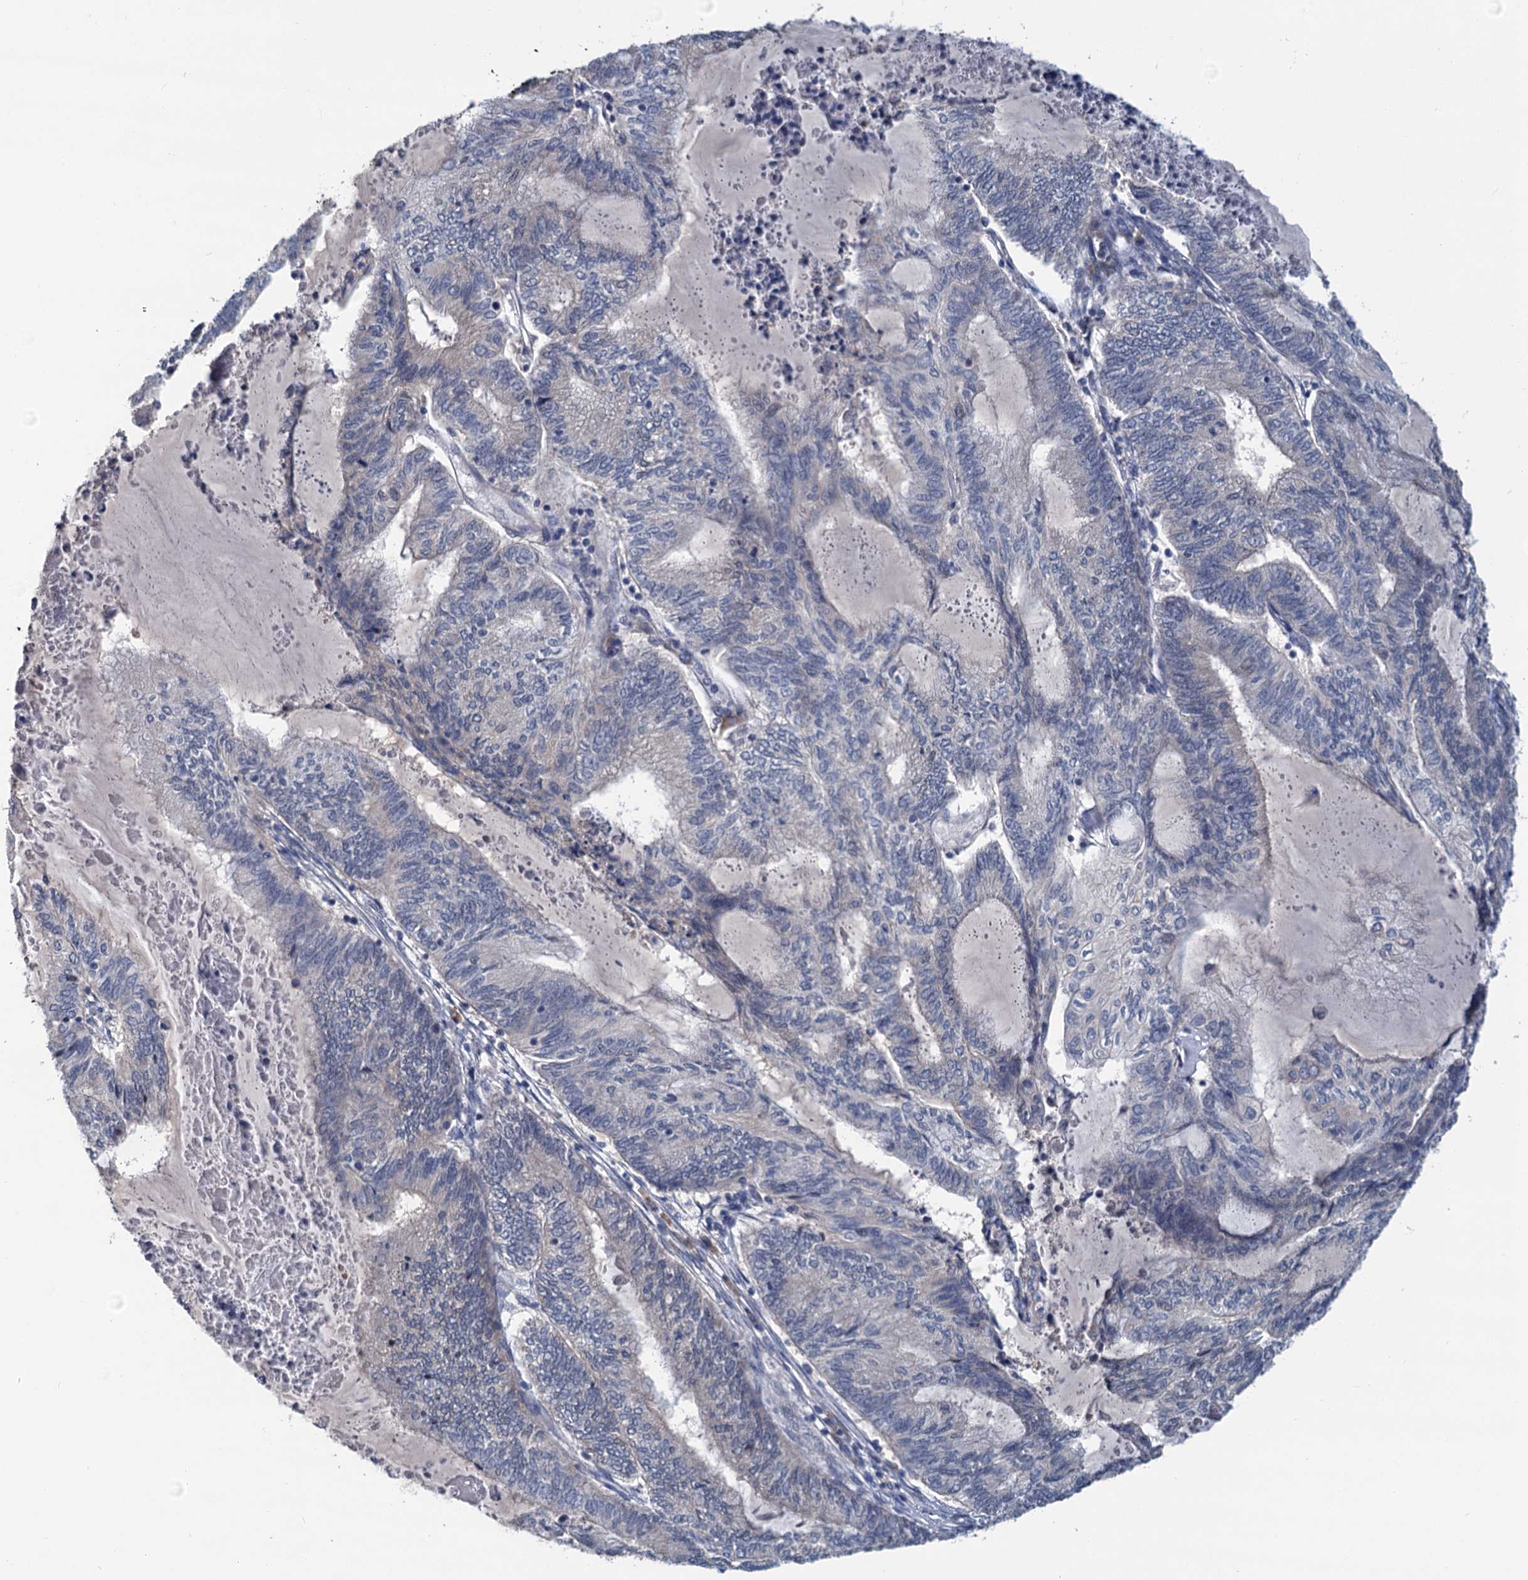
{"staining": {"intensity": "negative", "quantity": "none", "location": "none"}, "tissue": "endometrial cancer", "cell_type": "Tumor cells", "image_type": "cancer", "snomed": [{"axis": "morphology", "description": "Adenocarcinoma, NOS"}, {"axis": "topography", "description": "Uterus"}, {"axis": "topography", "description": "Endometrium"}], "caption": "The immunohistochemistry (IHC) micrograph has no significant positivity in tumor cells of endometrial adenocarcinoma tissue.", "gene": "ANKRD42", "patient": {"sex": "female", "age": 70}}